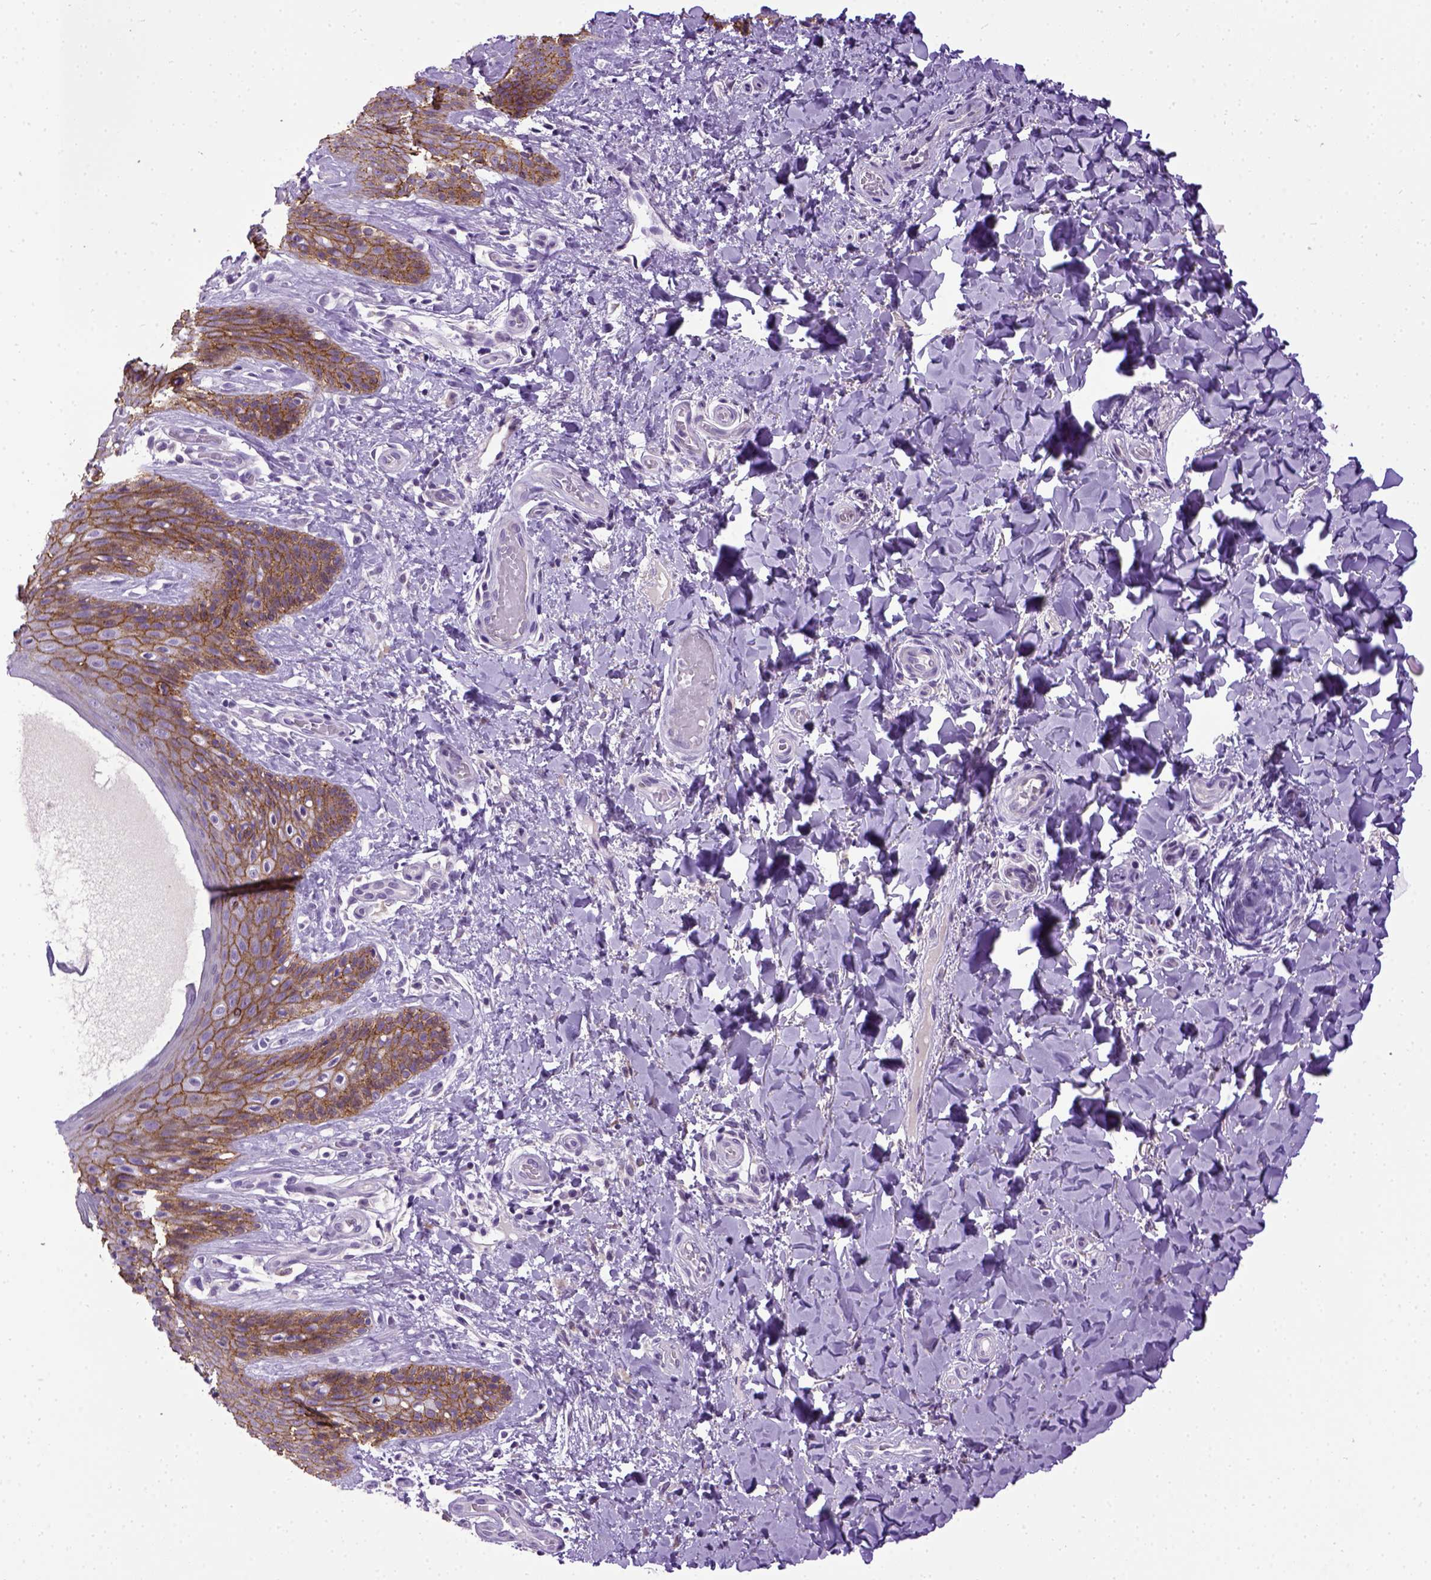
{"staining": {"intensity": "moderate", "quantity": ">75%", "location": "cytoplasmic/membranous"}, "tissue": "skin", "cell_type": "Epidermal cells", "image_type": "normal", "snomed": [{"axis": "morphology", "description": "Normal tissue, NOS"}, {"axis": "topography", "description": "Anal"}], "caption": "Benign skin demonstrates moderate cytoplasmic/membranous expression in approximately >75% of epidermal cells, visualized by immunohistochemistry.", "gene": "CDH1", "patient": {"sex": "male", "age": 36}}